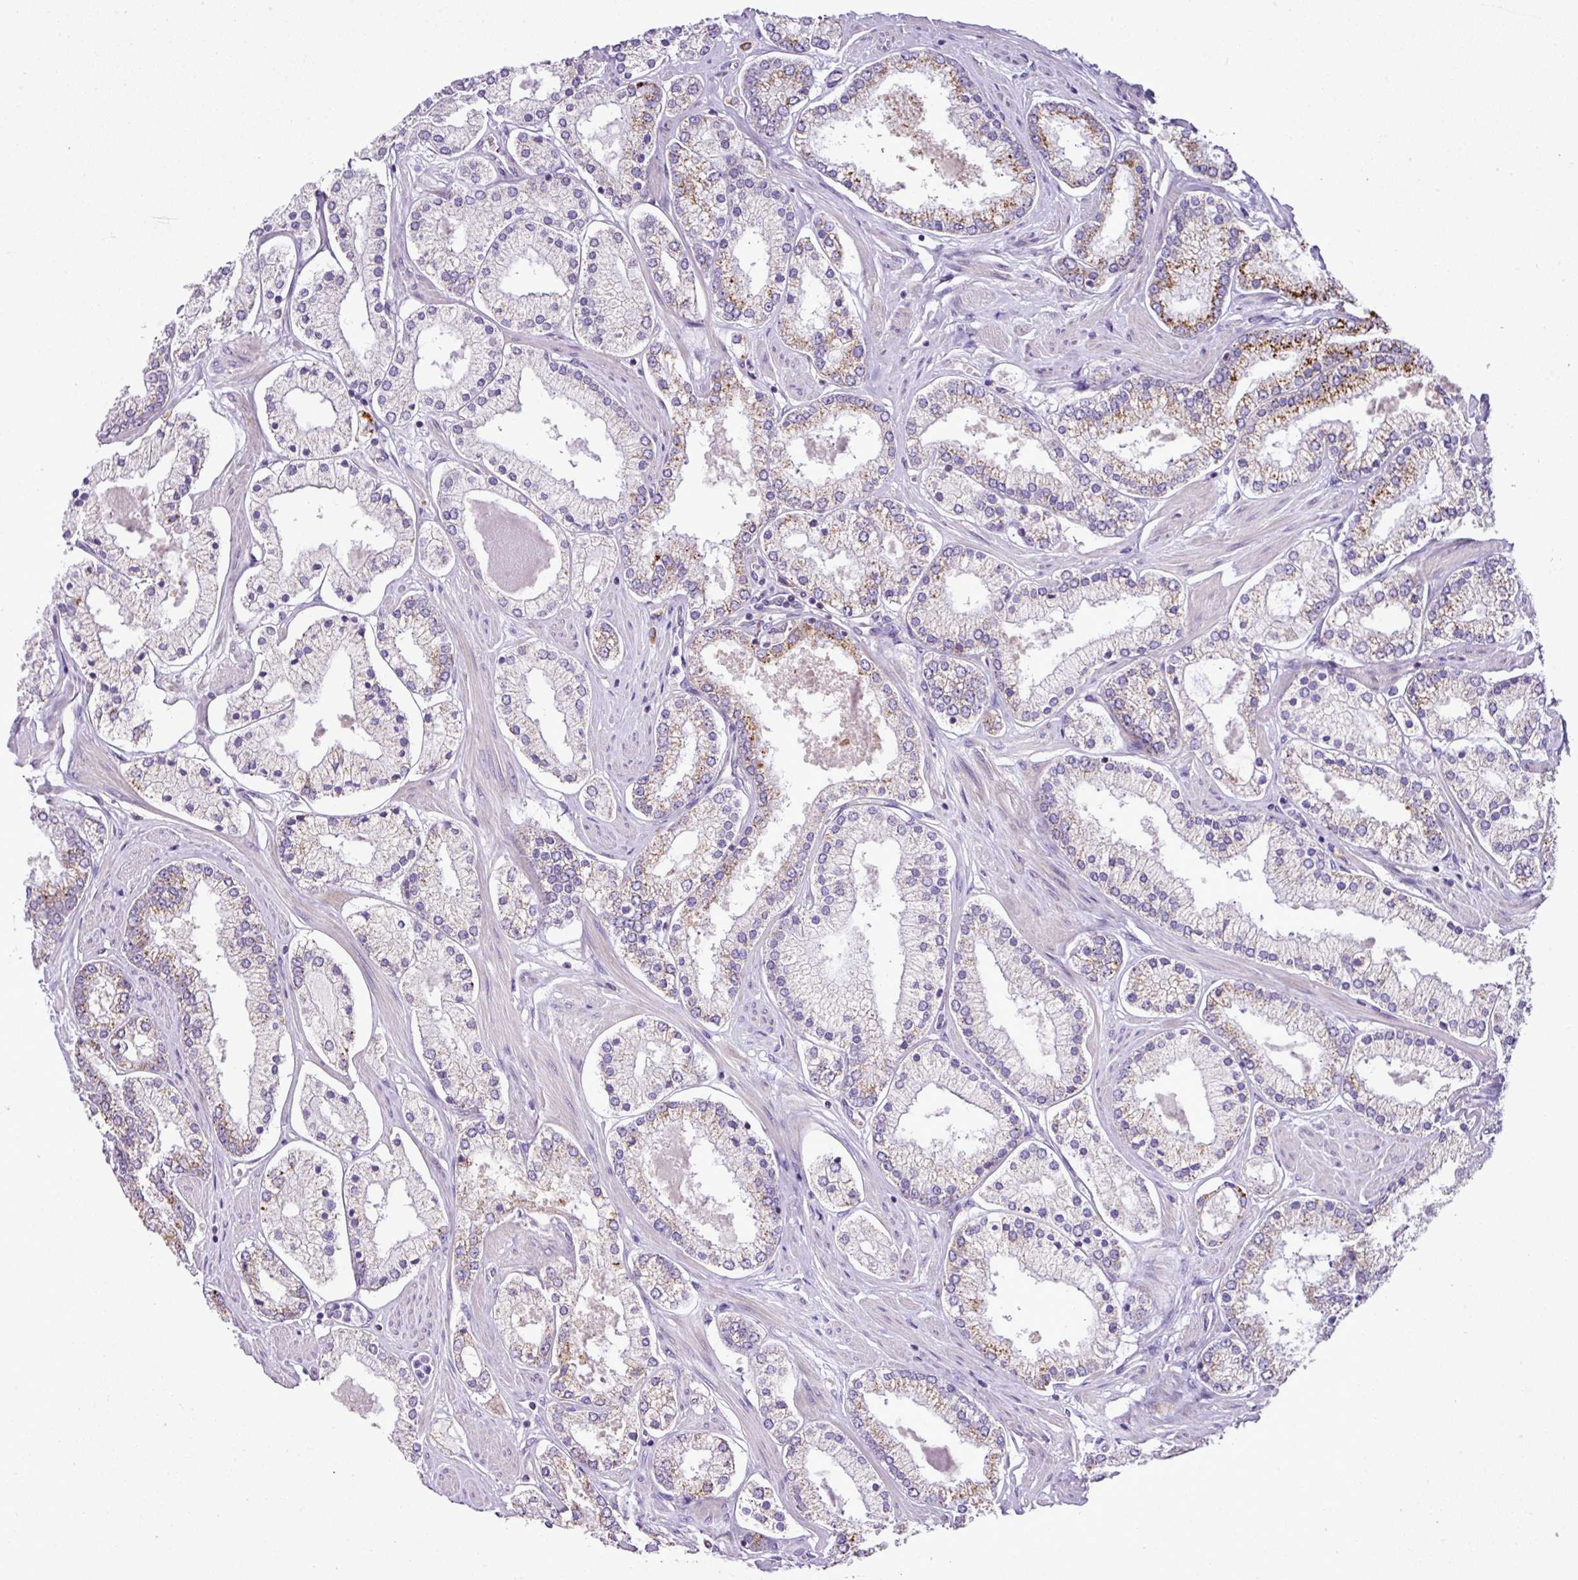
{"staining": {"intensity": "strong", "quantity": "<25%", "location": "cytoplasmic/membranous"}, "tissue": "prostate cancer", "cell_type": "Tumor cells", "image_type": "cancer", "snomed": [{"axis": "morphology", "description": "Adenocarcinoma, Low grade"}, {"axis": "topography", "description": "Prostate"}], "caption": "IHC histopathology image of prostate cancer stained for a protein (brown), which exhibits medium levels of strong cytoplasmic/membranous staining in approximately <25% of tumor cells.", "gene": "PGAP4", "patient": {"sex": "male", "age": 42}}